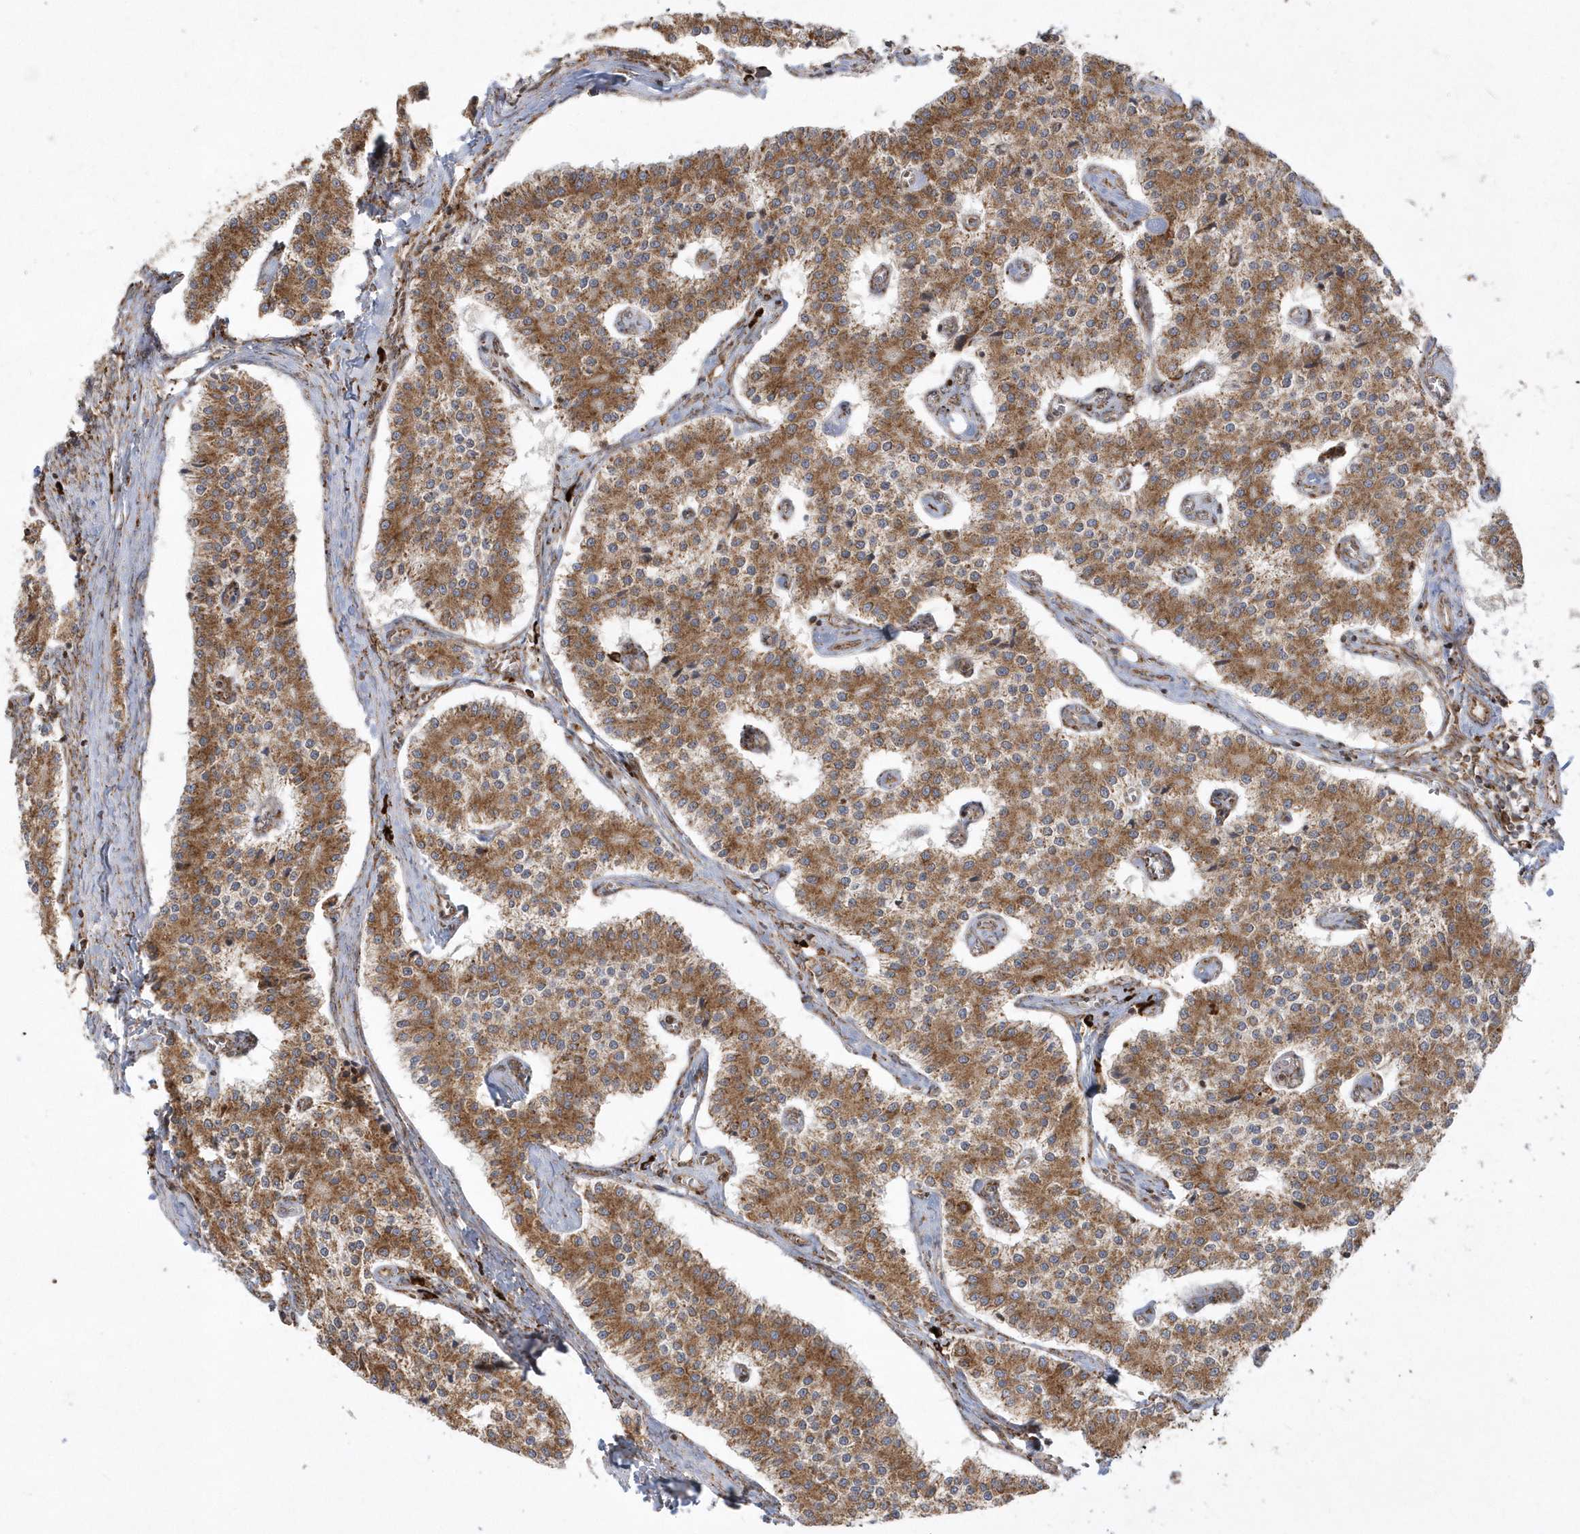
{"staining": {"intensity": "moderate", "quantity": ">75%", "location": "cytoplasmic/membranous"}, "tissue": "carcinoid", "cell_type": "Tumor cells", "image_type": "cancer", "snomed": [{"axis": "morphology", "description": "Carcinoid, malignant, NOS"}, {"axis": "topography", "description": "Colon"}], "caption": "Protein staining exhibits moderate cytoplasmic/membranous staining in approximately >75% of tumor cells in carcinoid (malignant). The protein of interest is shown in brown color, while the nuclei are stained blue.", "gene": "SH3BP2", "patient": {"sex": "female", "age": 52}}